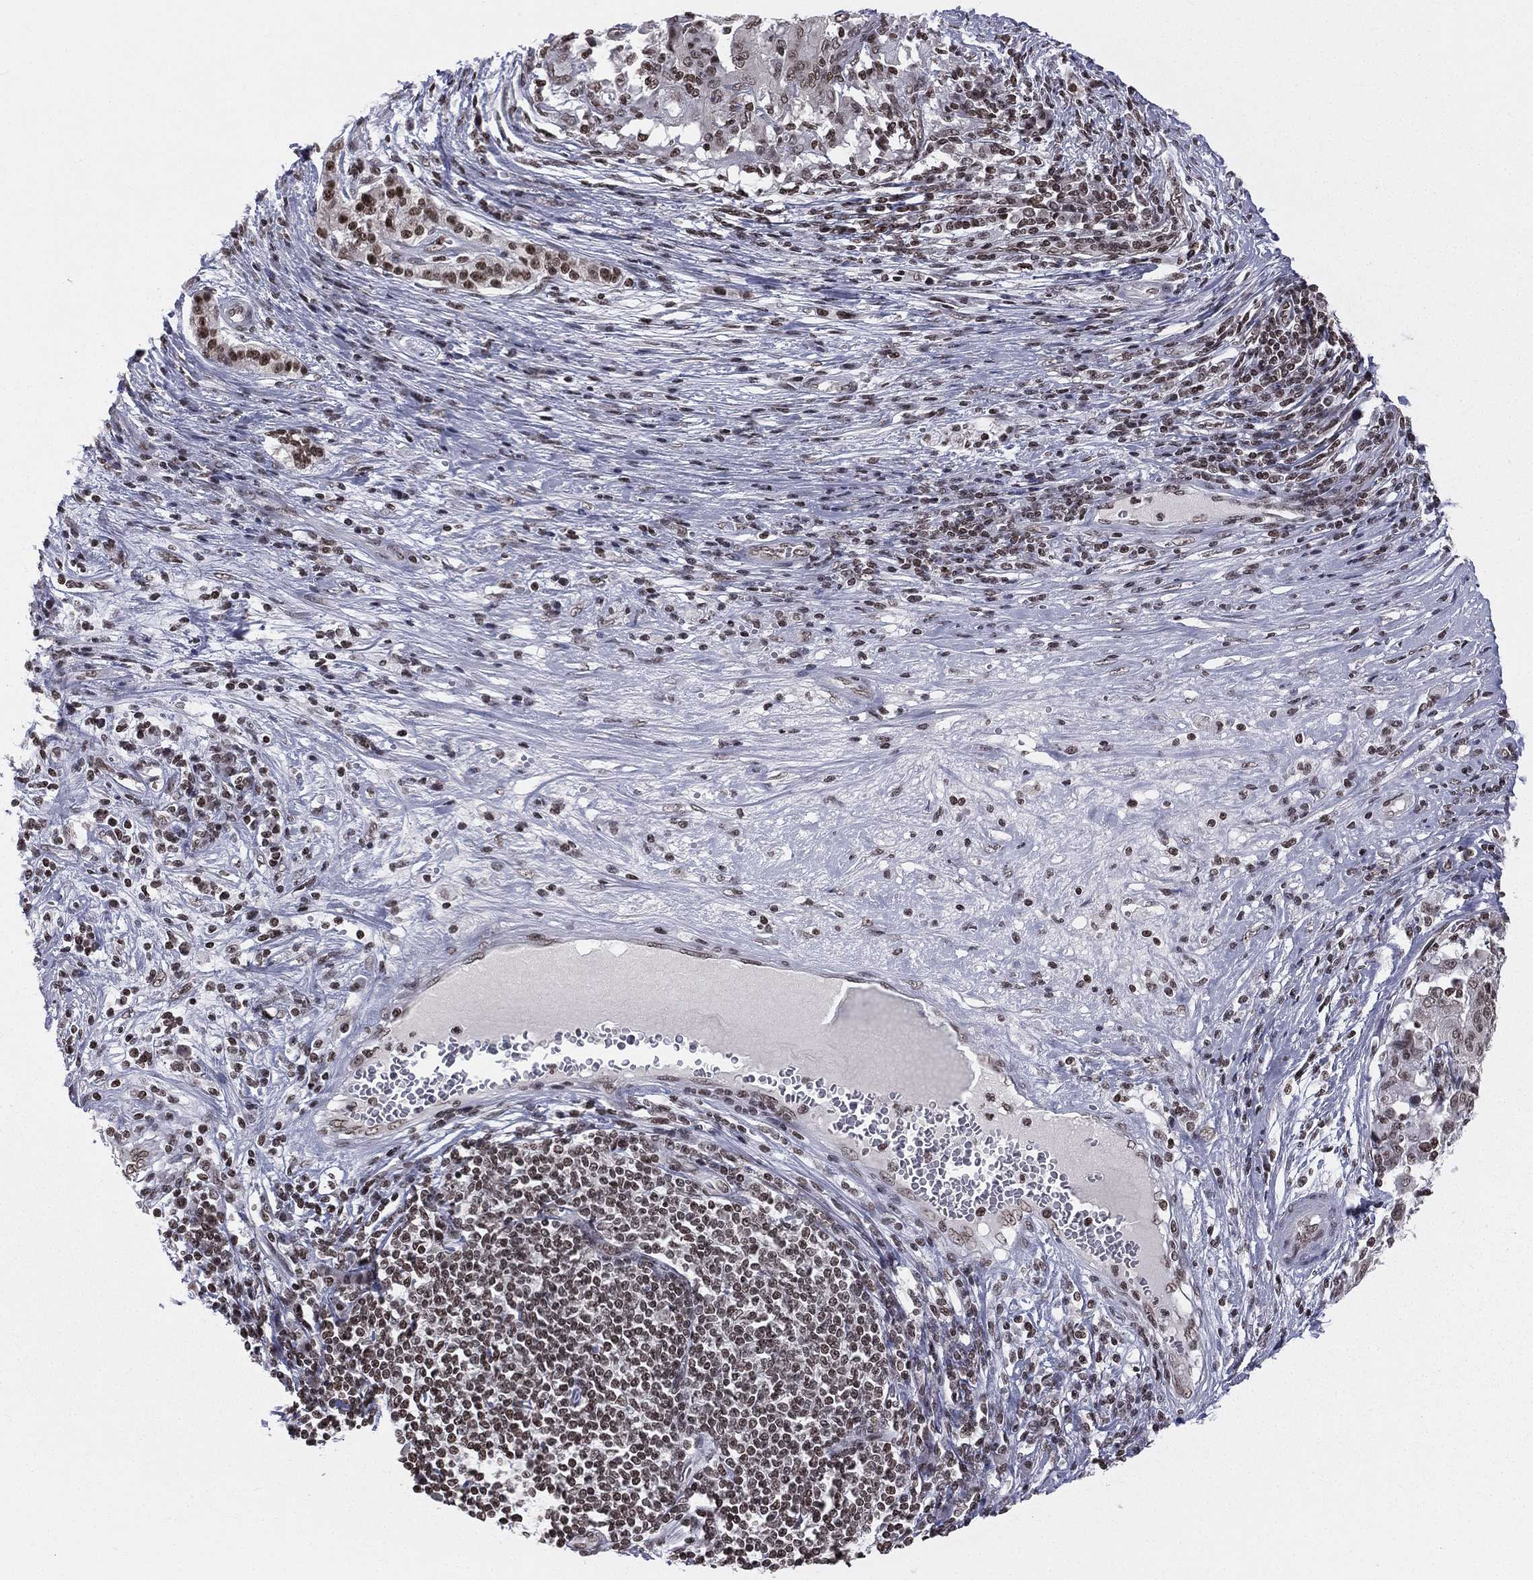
{"staining": {"intensity": "strong", "quantity": ">75%", "location": "nuclear"}, "tissue": "pancreatic cancer", "cell_type": "Tumor cells", "image_type": "cancer", "snomed": [{"axis": "morphology", "description": "Adenocarcinoma, NOS"}, {"axis": "topography", "description": "Pancreas"}], "caption": "Pancreatic cancer was stained to show a protein in brown. There is high levels of strong nuclear staining in about >75% of tumor cells.", "gene": "RFX7", "patient": {"sex": "male", "age": 63}}